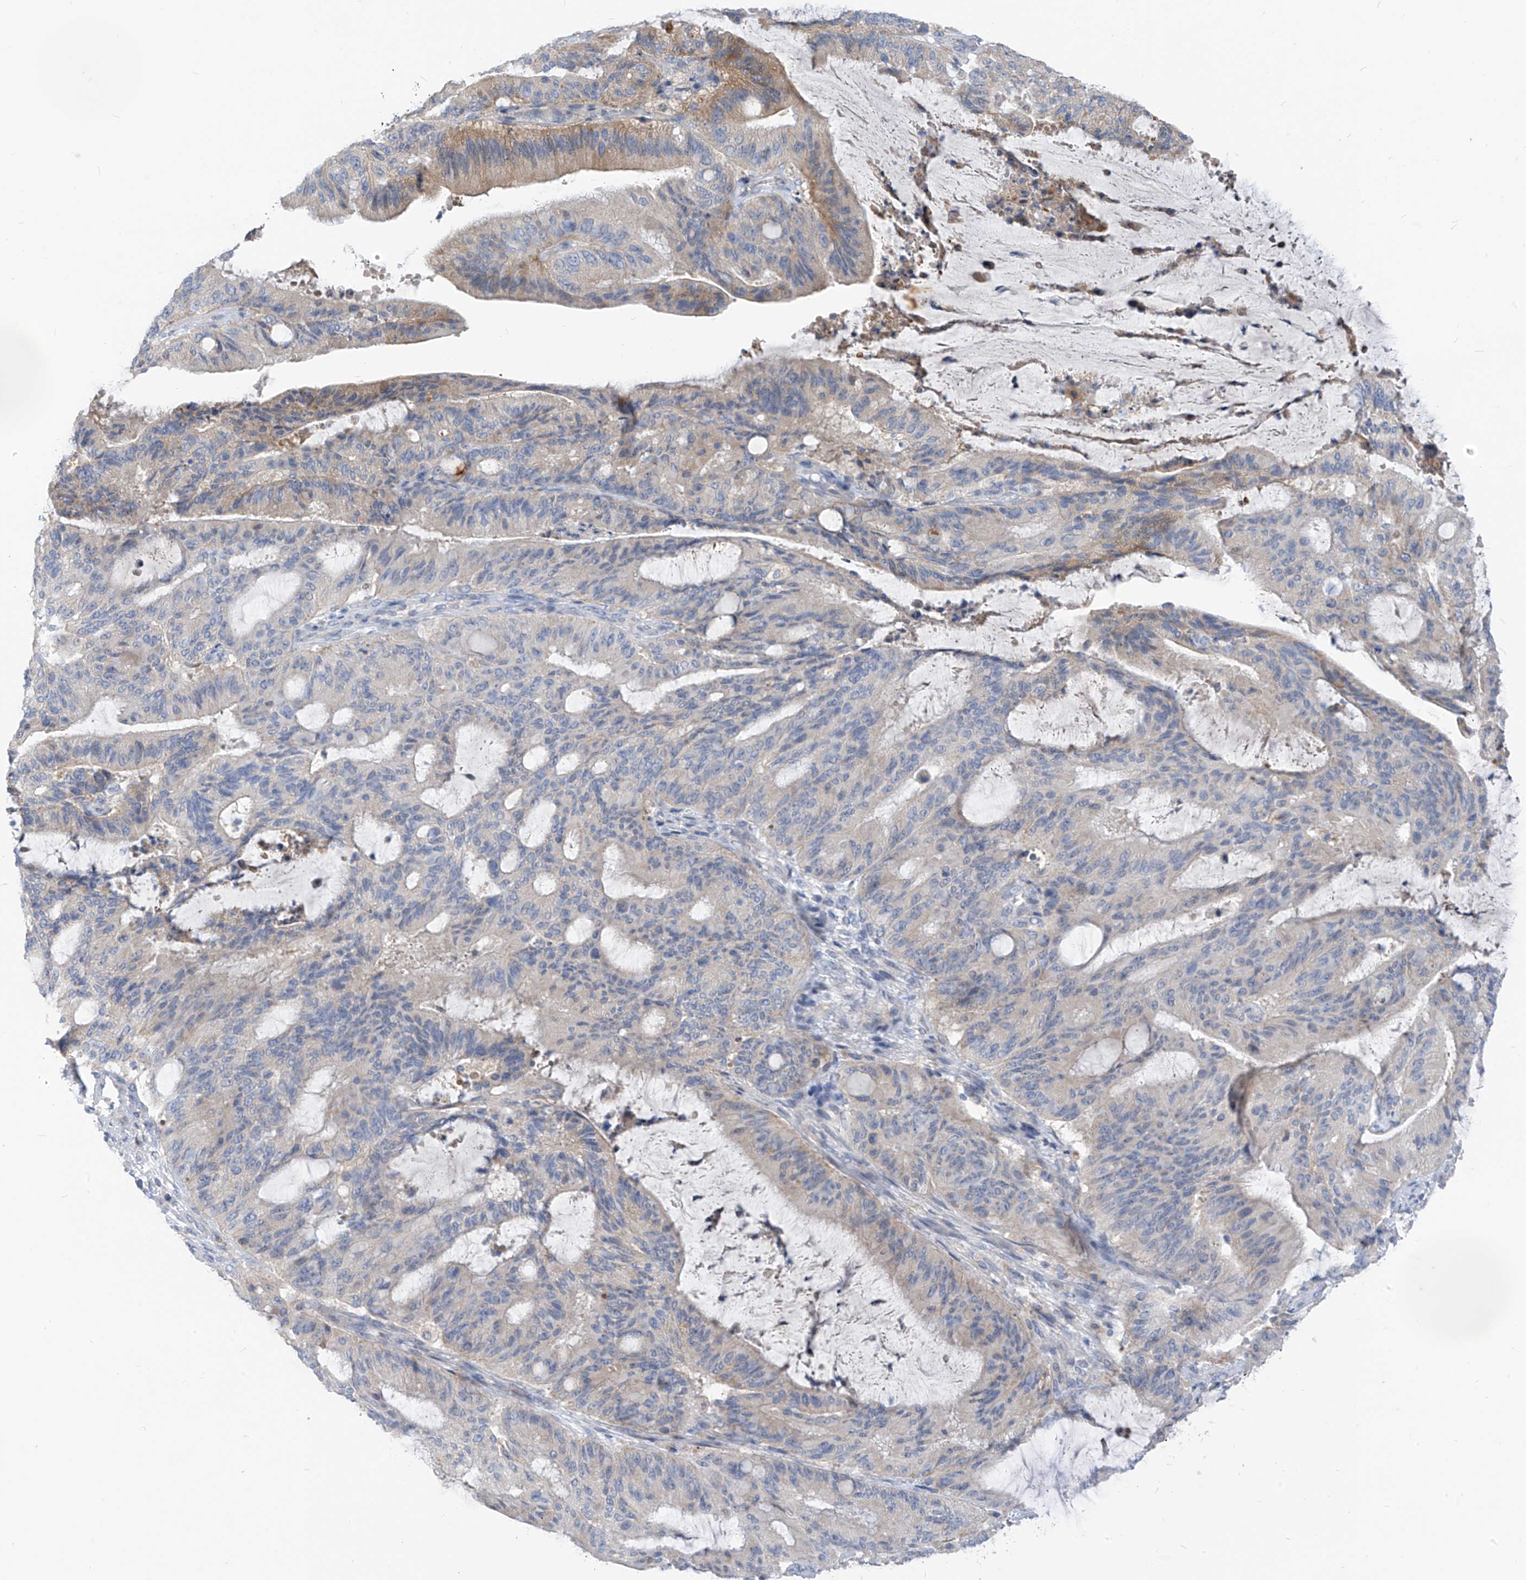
{"staining": {"intensity": "weak", "quantity": "<25%", "location": "cytoplasmic/membranous"}, "tissue": "liver cancer", "cell_type": "Tumor cells", "image_type": "cancer", "snomed": [{"axis": "morphology", "description": "Normal tissue, NOS"}, {"axis": "morphology", "description": "Cholangiocarcinoma"}, {"axis": "topography", "description": "Liver"}, {"axis": "topography", "description": "Peripheral nerve tissue"}], "caption": "The immunohistochemistry histopathology image has no significant positivity in tumor cells of liver cancer tissue.", "gene": "LDAH", "patient": {"sex": "female", "age": 73}}